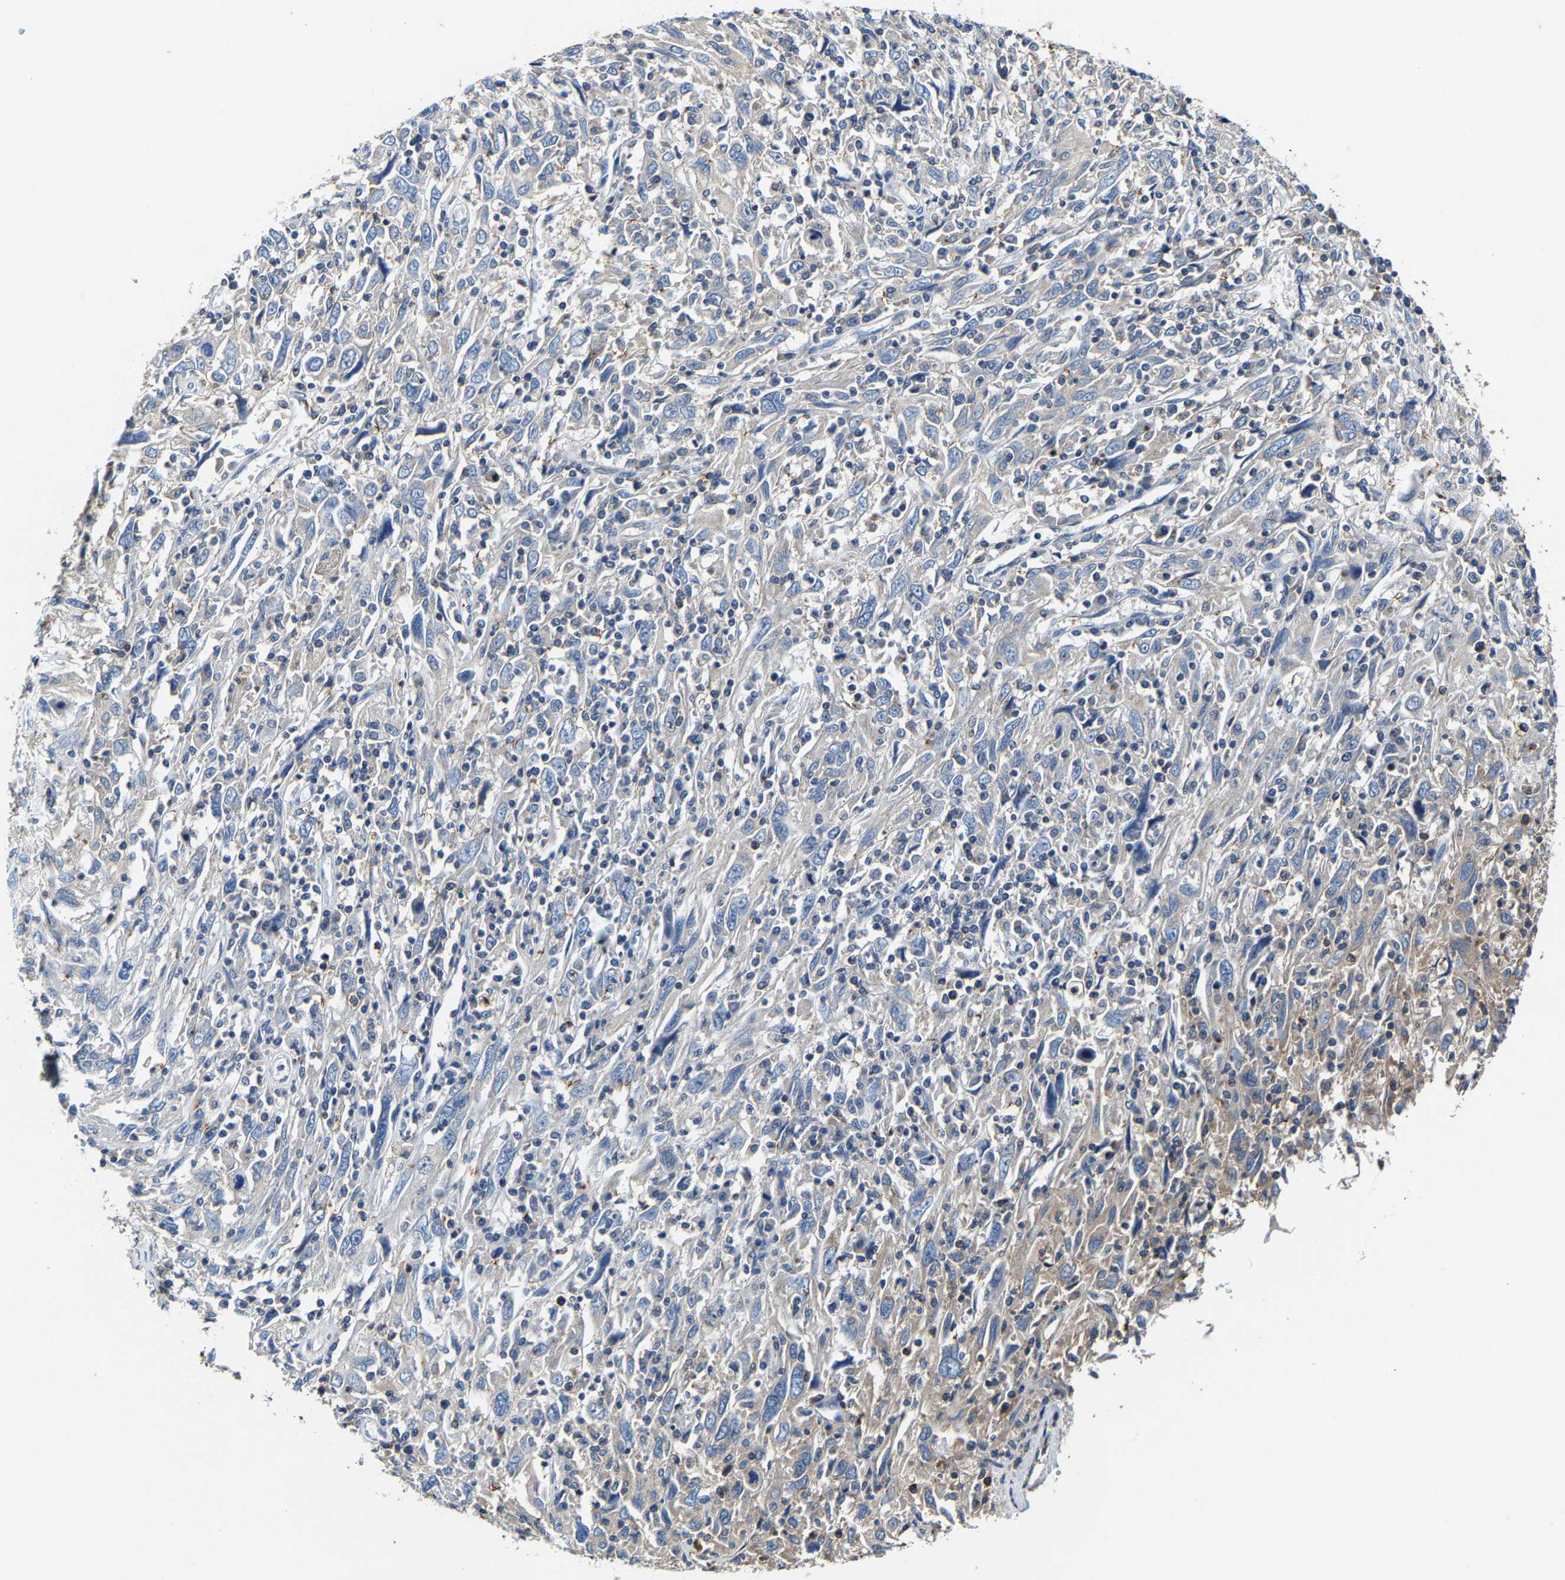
{"staining": {"intensity": "negative", "quantity": "none", "location": "none"}, "tissue": "cervical cancer", "cell_type": "Tumor cells", "image_type": "cancer", "snomed": [{"axis": "morphology", "description": "Squamous cell carcinoma, NOS"}, {"axis": "topography", "description": "Cervix"}], "caption": "This is an IHC histopathology image of cervical squamous cell carcinoma. There is no staining in tumor cells.", "gene": "SLC25A25", "patient": {"sex": "female", "age": 46}}